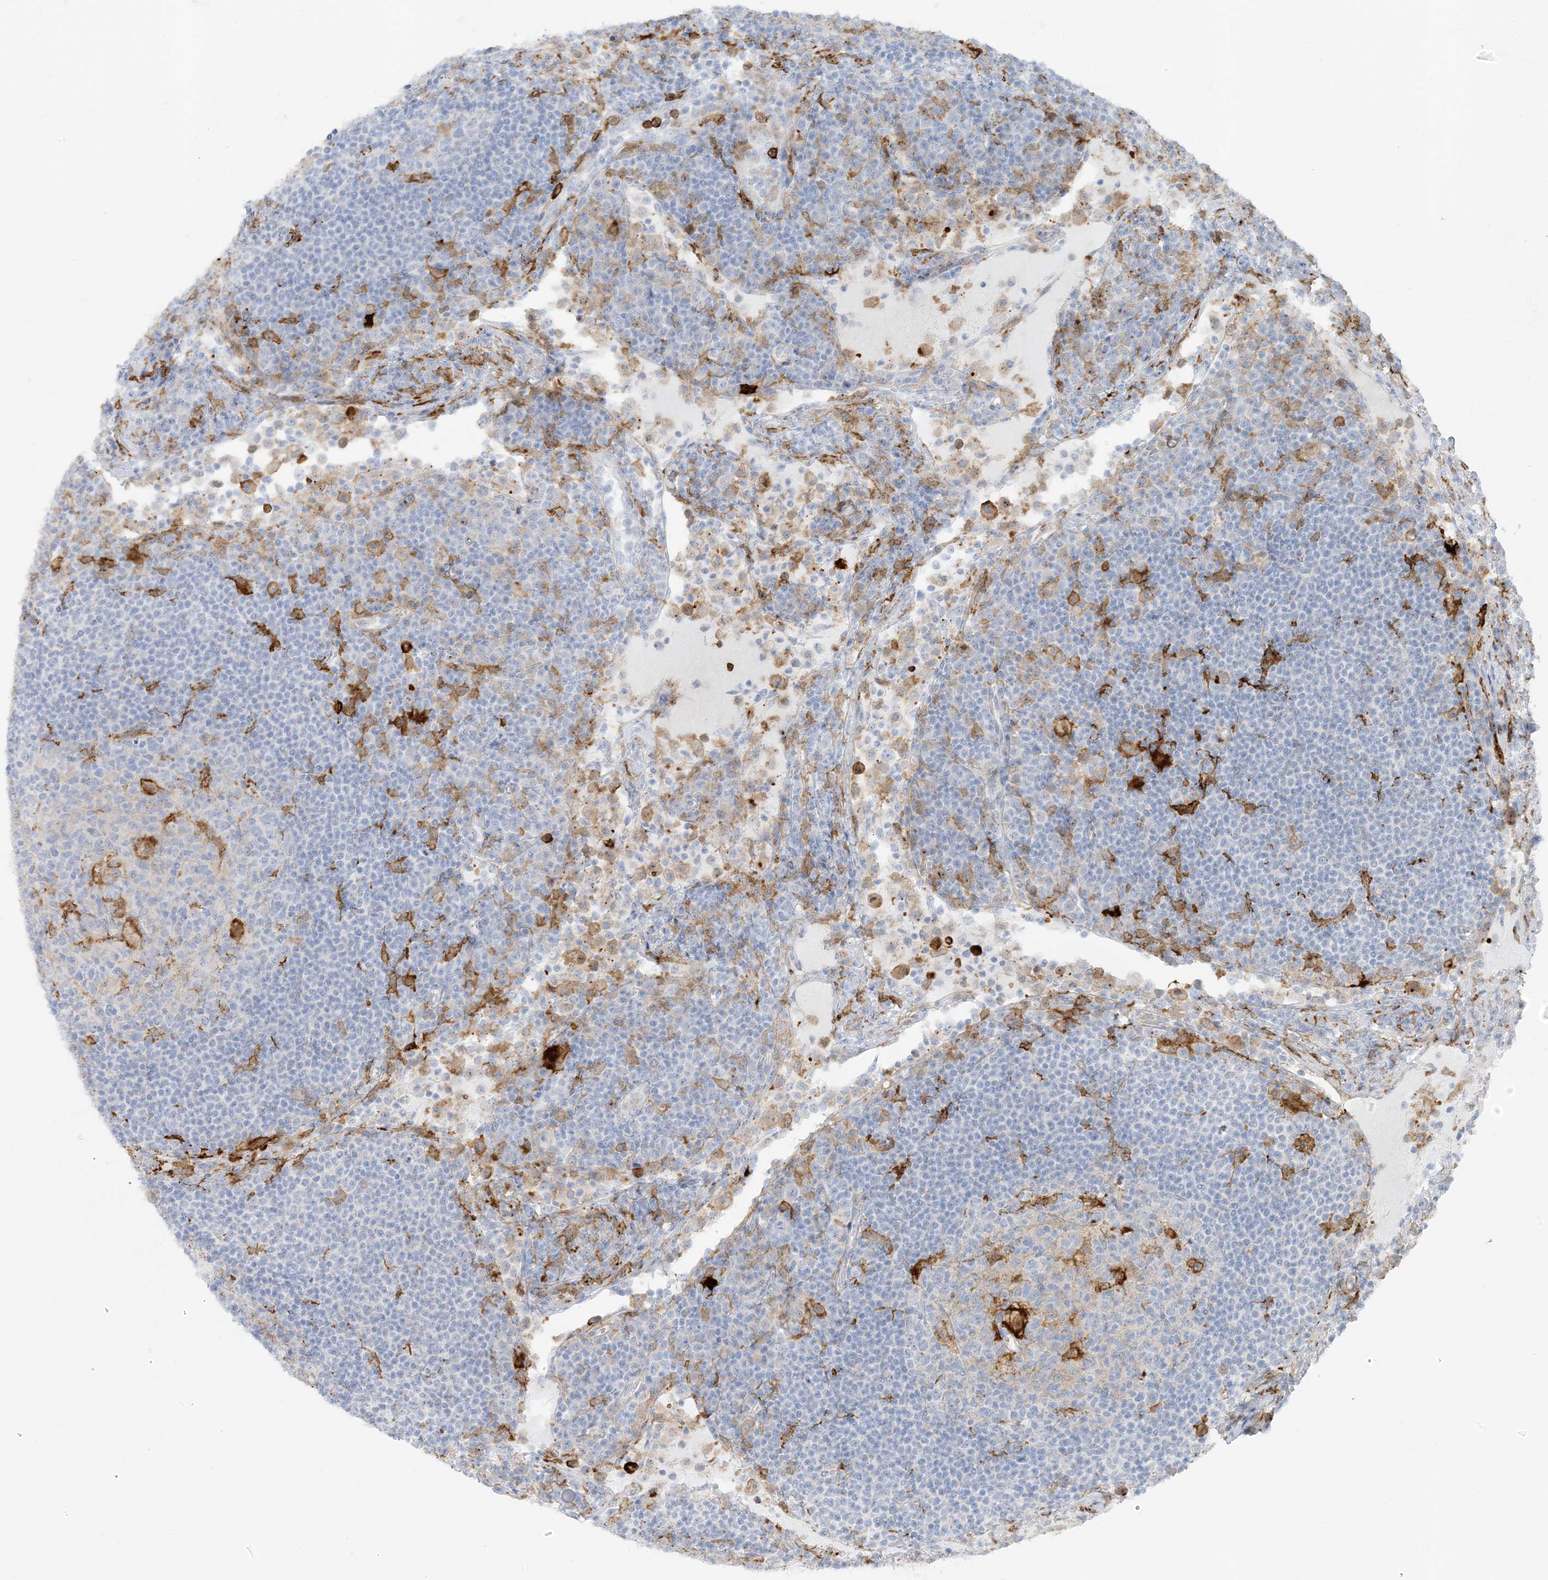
{"staining": {"intensity": "negative", "quantity": "none", "location": "none"}, "tissue": "lymph node", "cell_type": "Germinal center cells", "image_type": "normal", "snomed": [{"axis": "morphology", "description": "Normal tissue, NOS"}, {"axis": "topography", "description": "Lymph node"}], "caption": "High power microscopy image of an immunohistochemistry image of normal lymph node, revealing no significant positivity in germinal center cells.", "gene": "ICMT", "patient": {"sex": "female", "age": 53}}